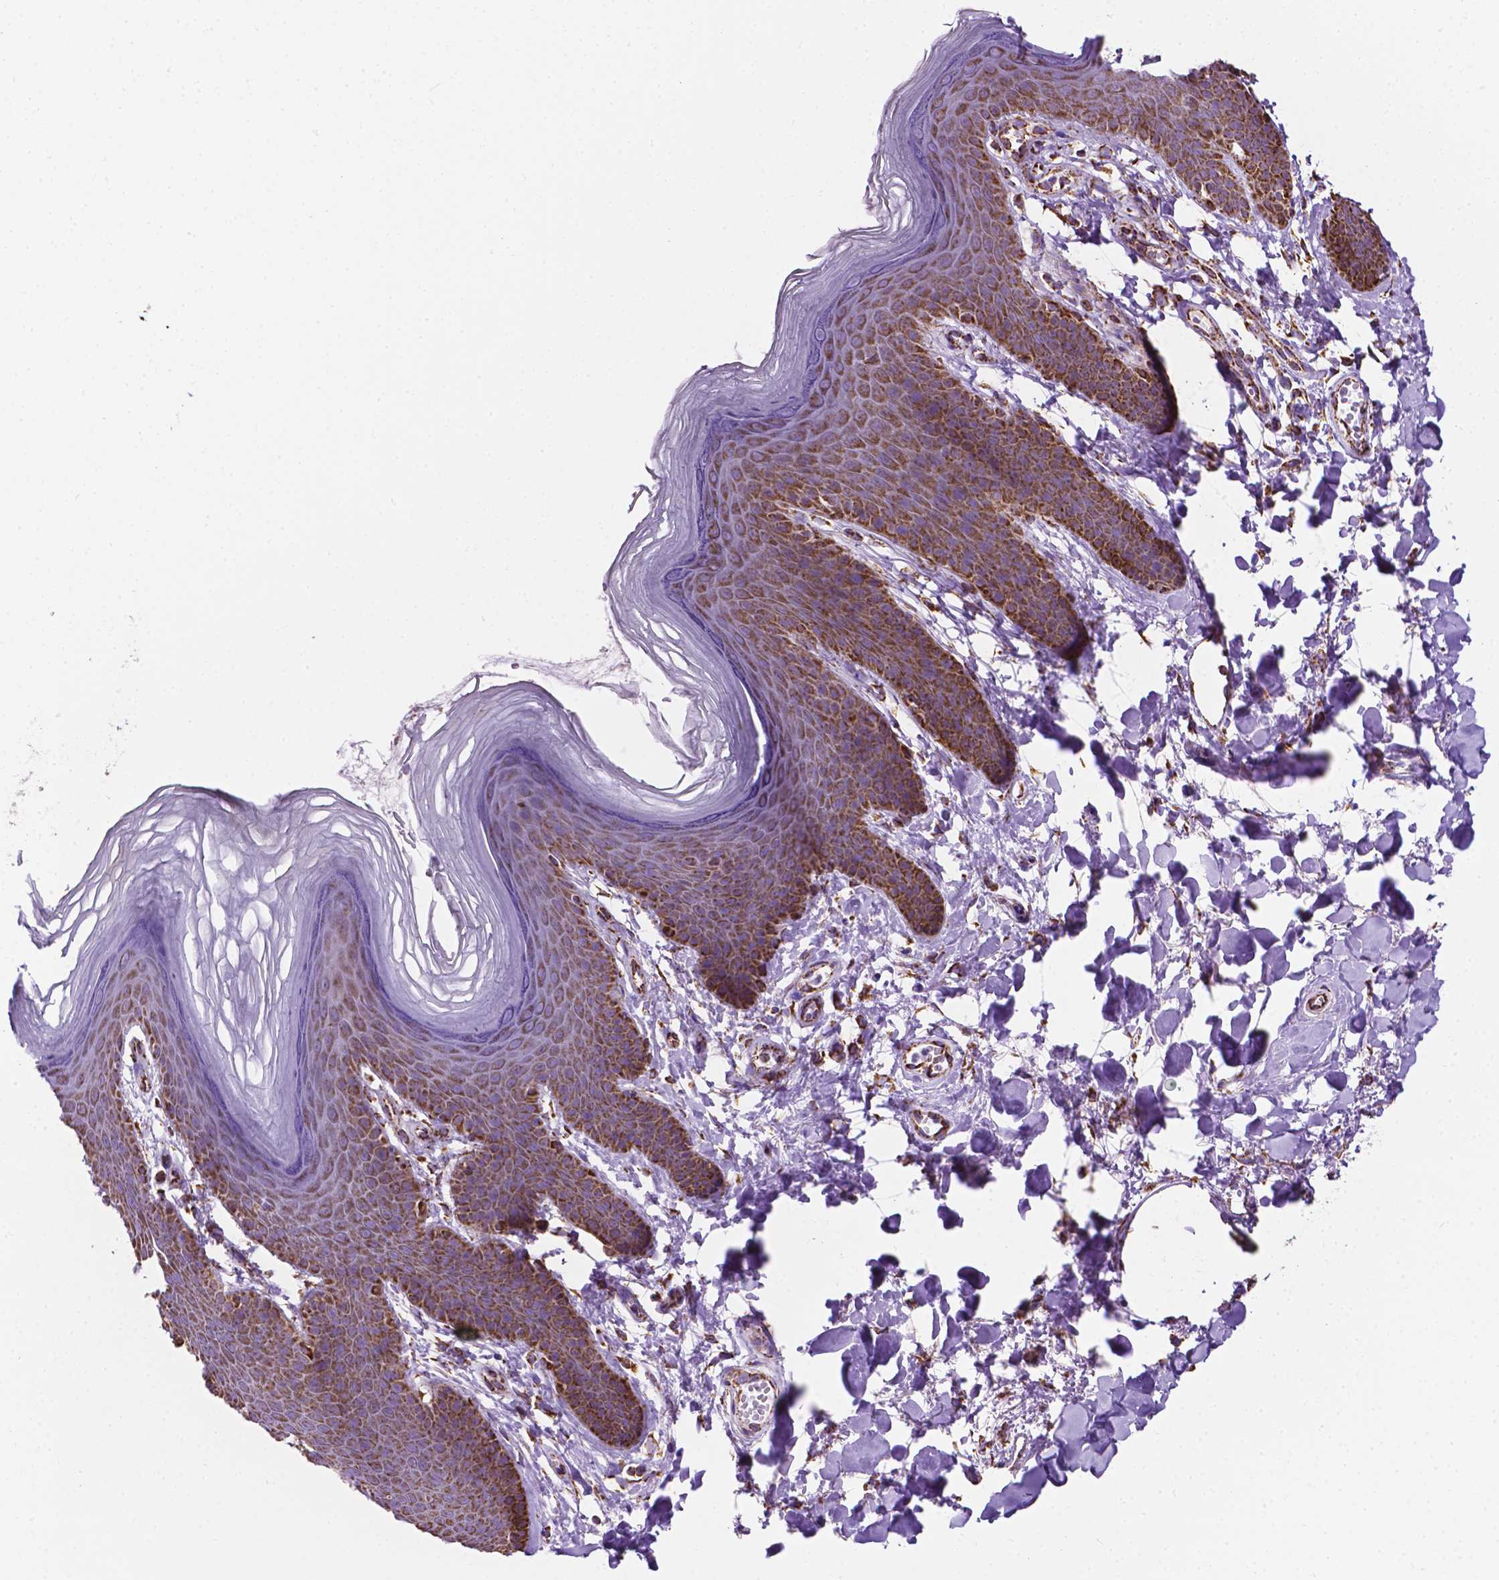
{"staining": {"intensity": "strong", "quantity": ">75%", "location": "cytoplasmic/membranous"}, "tissue": "skin", "cell_type": "Epidermal cells", "image_type": "normal", "snomed": [{"axis": "morphology", "description": "Normal tissue, NOS"}, {"axis": "topography", "description": "Anal"}], "caption": "Immunohistochemical staining of benign human skin reveals >75% levels of strong cytoplasmic/membranous protein expression in approximately >75% of epidermal cells.", "gene": "RMDN3", "patient": {"sex": "male", "age": 53}}